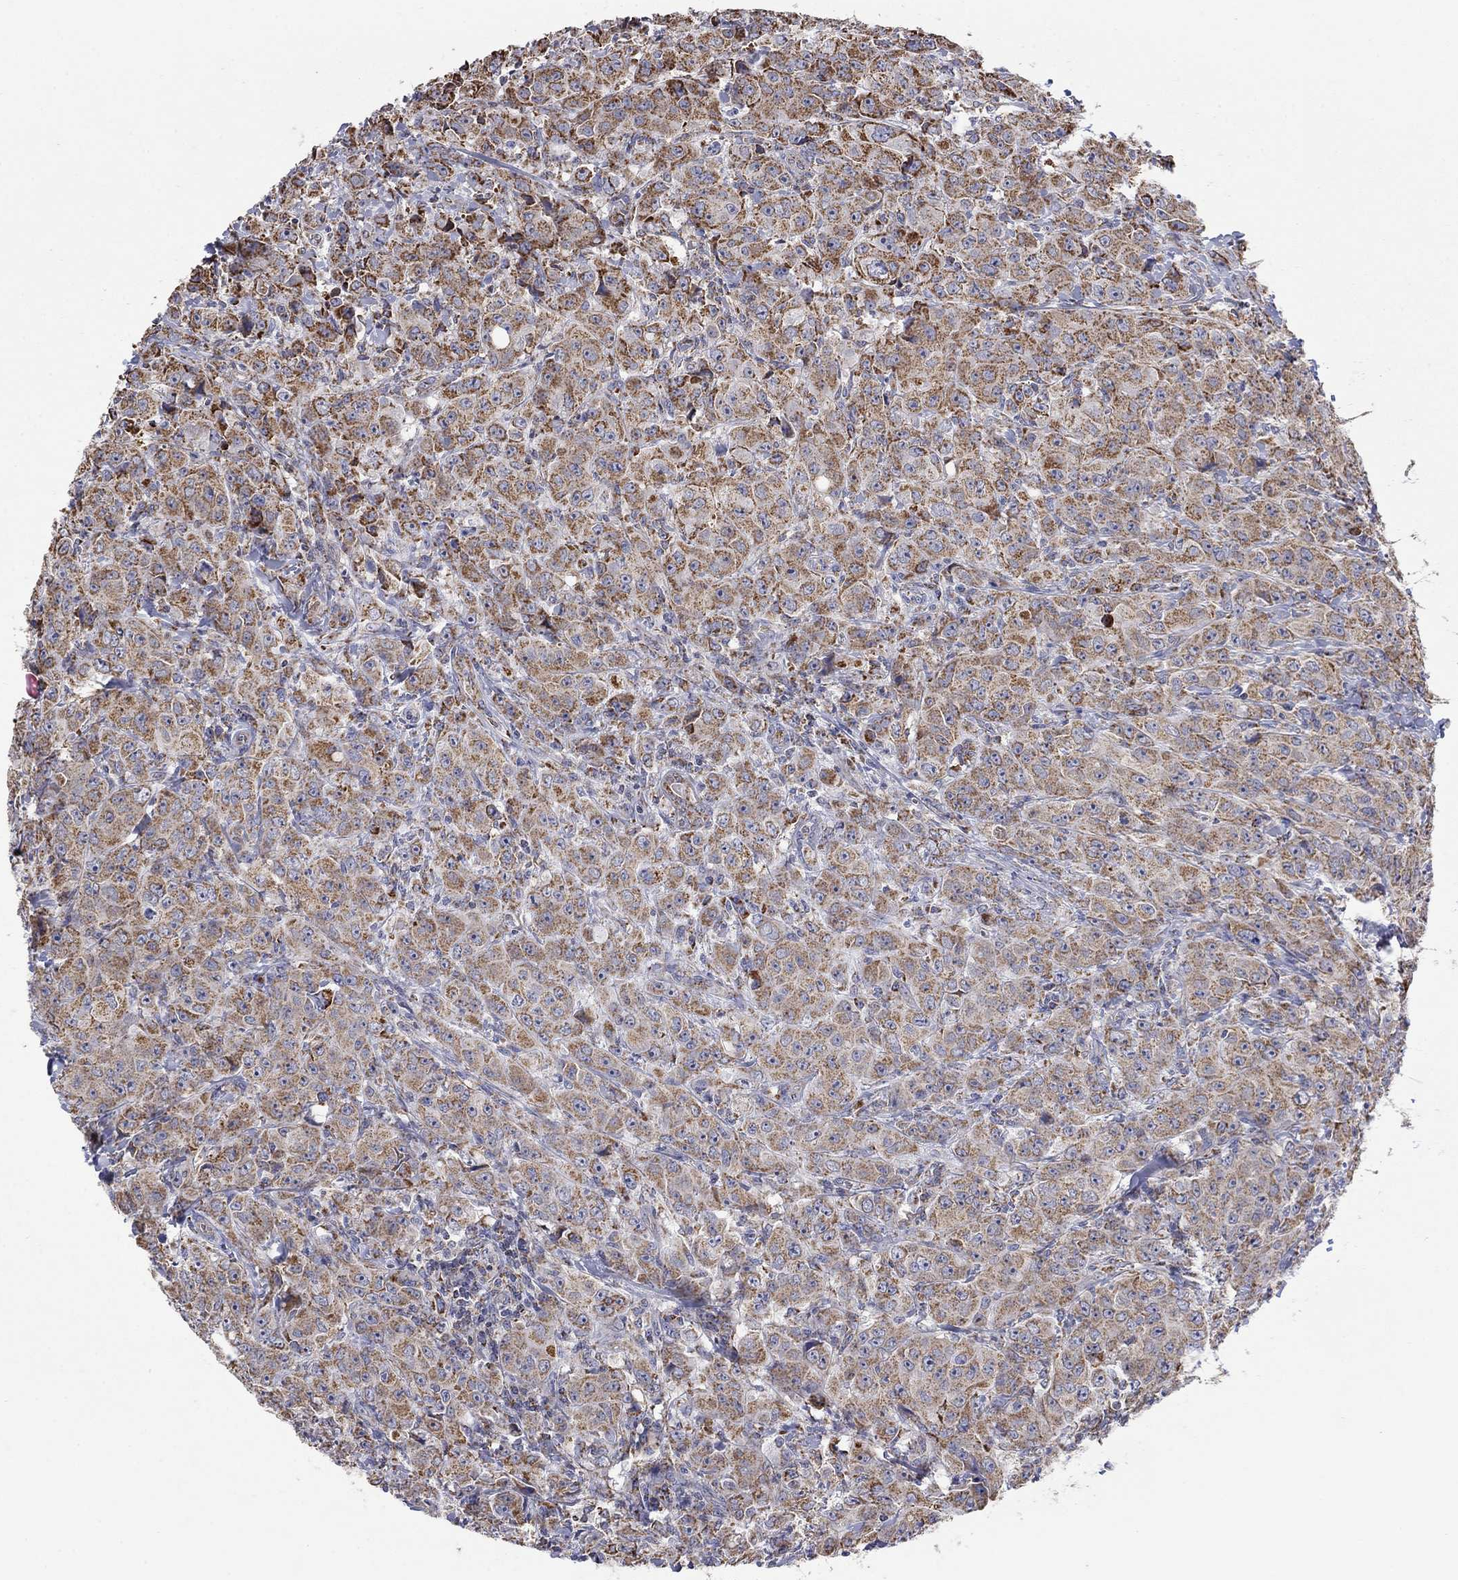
{"staining": {"intensity": "moderate", "quantity": ">75%", "location": "cytoplasmic/membranous"}, "tissue": "breast cancer", "cell_type": "Tumor cells", "image_type": "cancer", "snomed": [{"axis": "morphology", "description": "Duct carcinoma"}, {"axis": "topography", "description": "Breast"}], "caption": "Tumor cells reveal medium levels of moderate cytoplasmic/membranous staining in approximately >75% of cells in breast cancer (invasive ductal carcinoma). (DAB IHC, brown staining for protein, blue staining for nuclei).", "gene": "HPS5", "patient": {"sex": "female", "age": 43}}